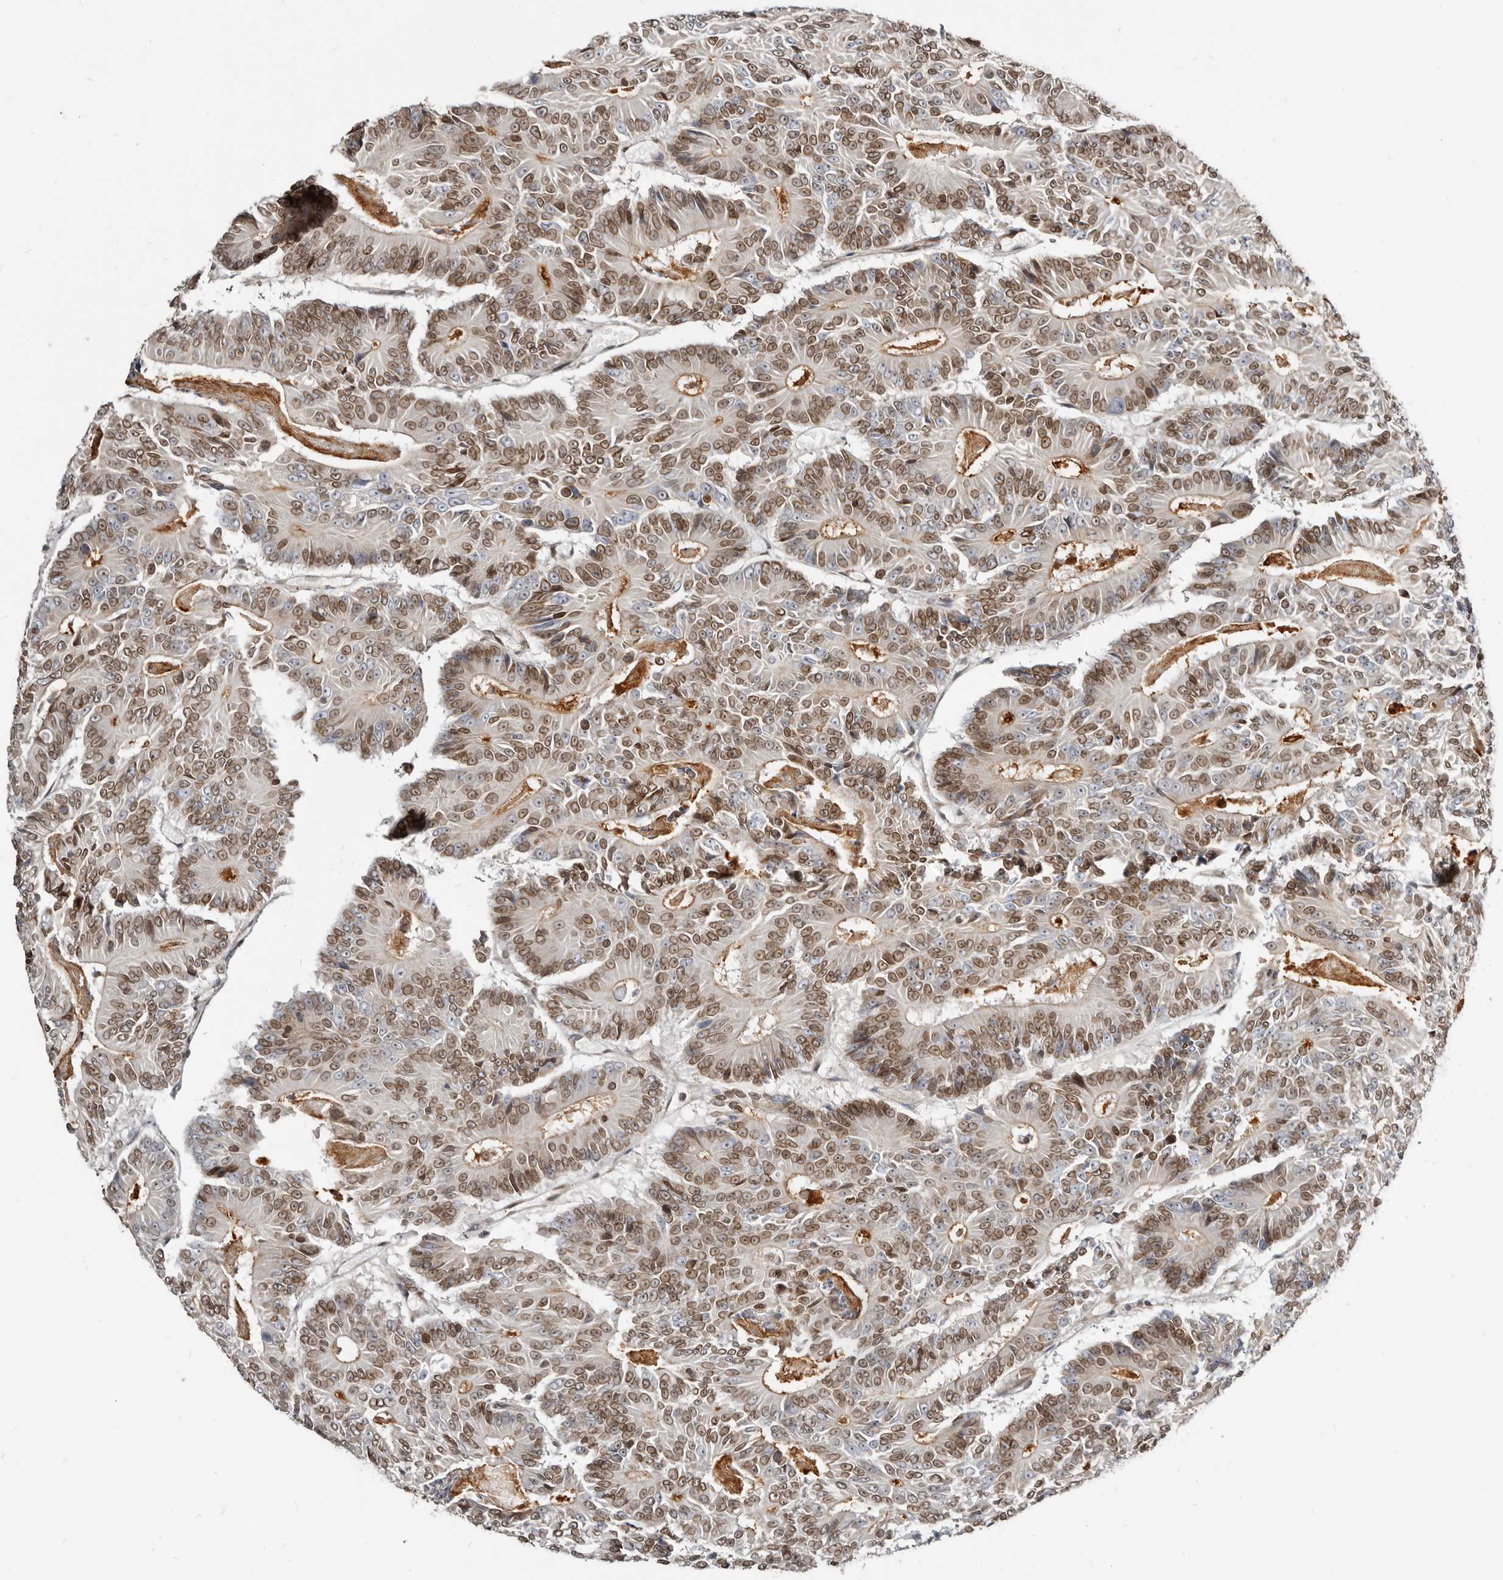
{"staining": {"intensity": "moderate", "quantity": ">75%", "location": "cytoplasmic/membranous,nuclear"}, "tissue": "colorectal cancer", "cell_type": "Tumor cells", "image_type": "cancer", "snomed": [{"axis": "morphology", "description": "Adenocarcinoma, NOS"}, {"axis": "topography", "description": "Colon"}], "caption": "DAB immunohistochemical staining of human colorectal cancer (adenocarcinoma) reveals moderate cytoplasmic/membranous and nuclear protein staining in approximately >75% of tumor cells. The staining was performed using DAB to visualize the protein expression in brown, while the nuclei were stained in blue with hematoxylin (Magnification: 20x).", "gene": "NUP153", "patient": {"sex": "male", "age": 83}}